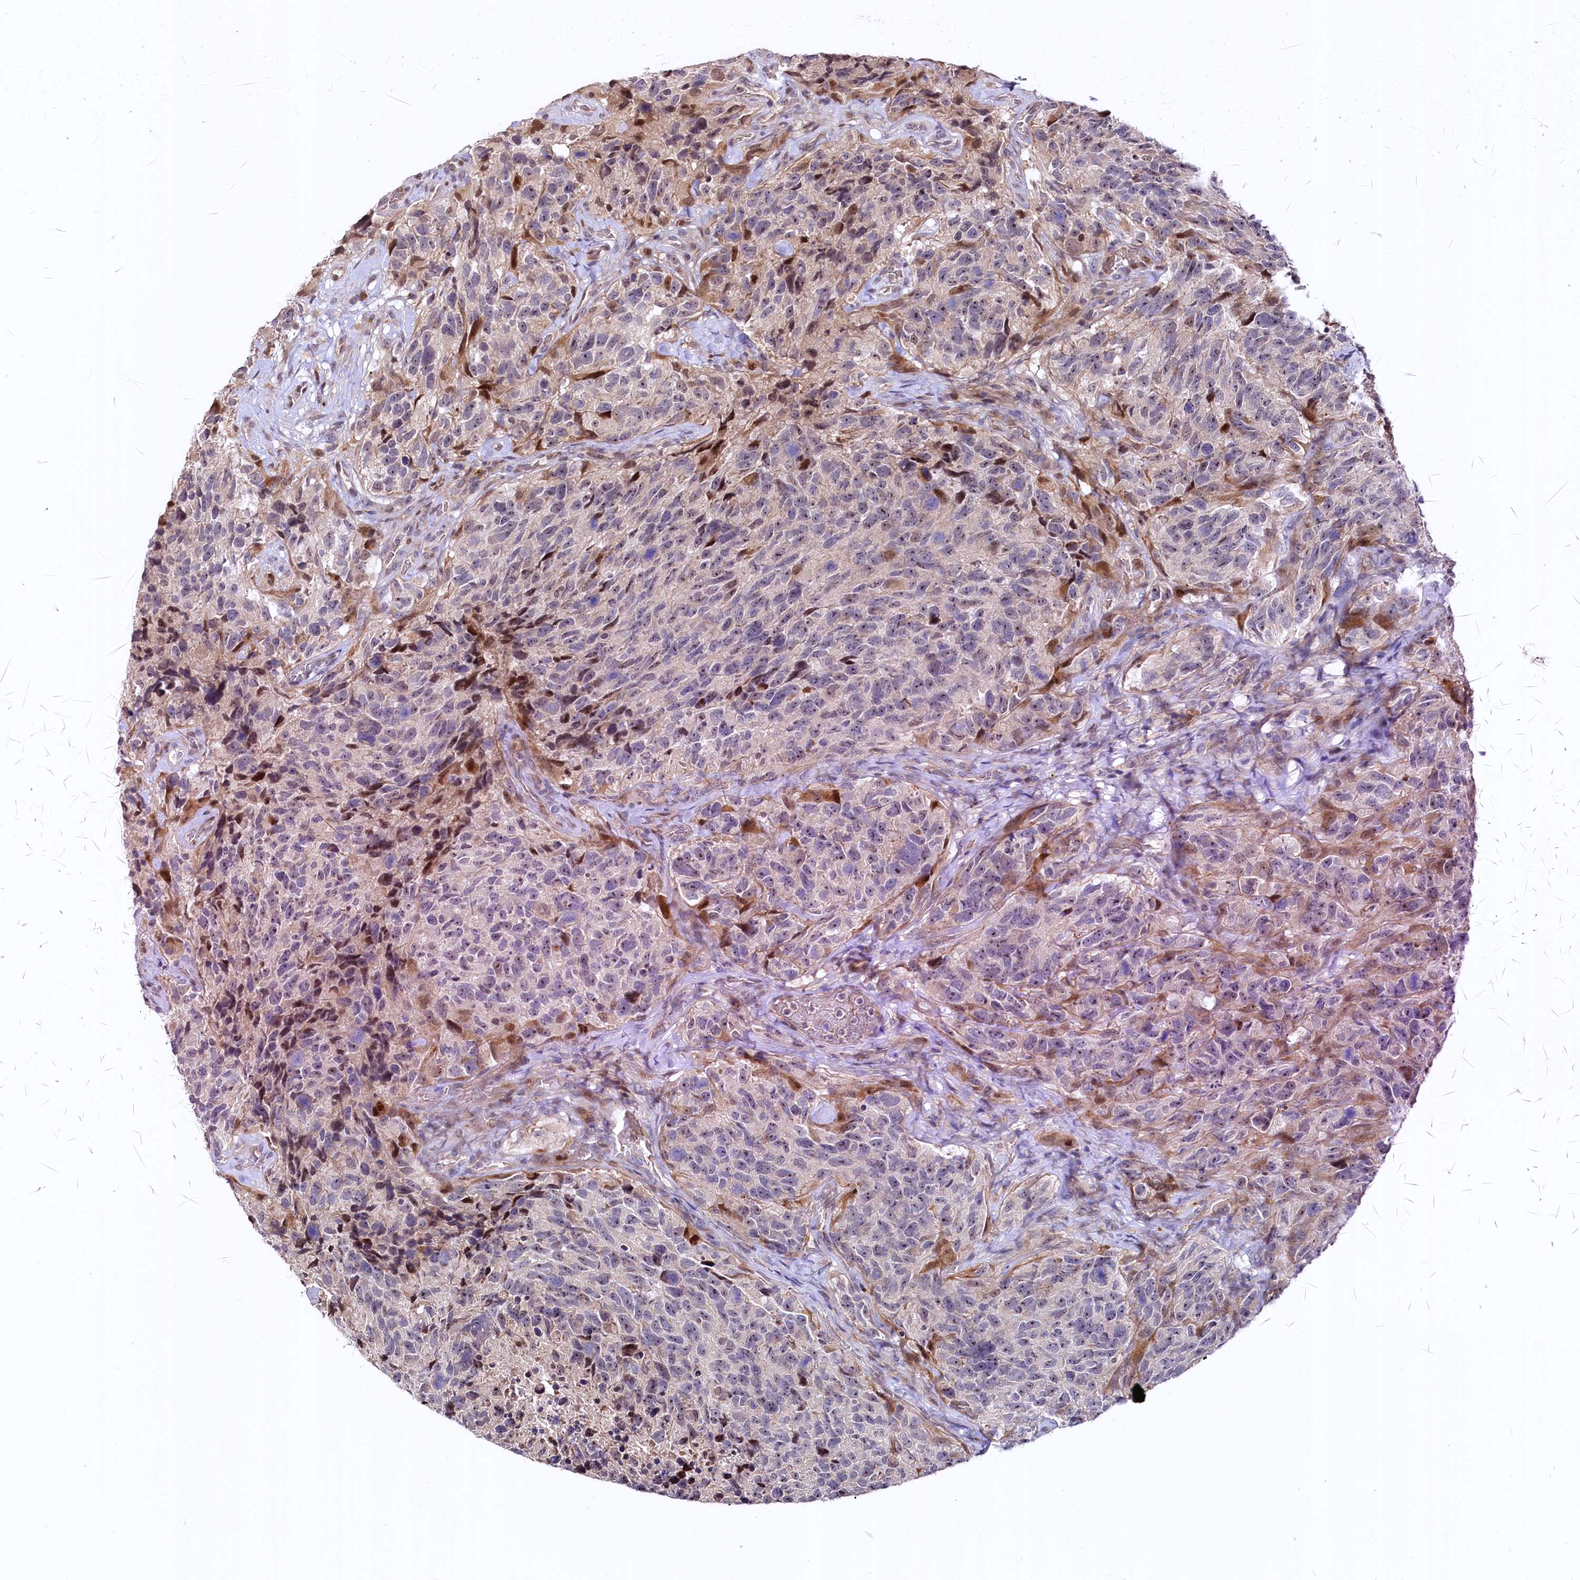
{"staining": {"intensity": "weak", "quantity": "25%-75%", "location": "nuclear"}, "tissue": "glioma", "cell_type": "Tumor cells", "image_type": "cancer", "snomed": [{"axis": "morphology", "description": "Glioma, malignant, High grade"}, {"axis": "topography", "description": "Brain"}], "caption": "DAB (3,3'-diaminobenzidine) immunohistochemical staining of malignant high-grade glioma shows weak nuclear protein staining in about 25%-75% of tumor cells.", "gene": "N4BP2L1", "patient": {"sex": "male", "age": 69}}